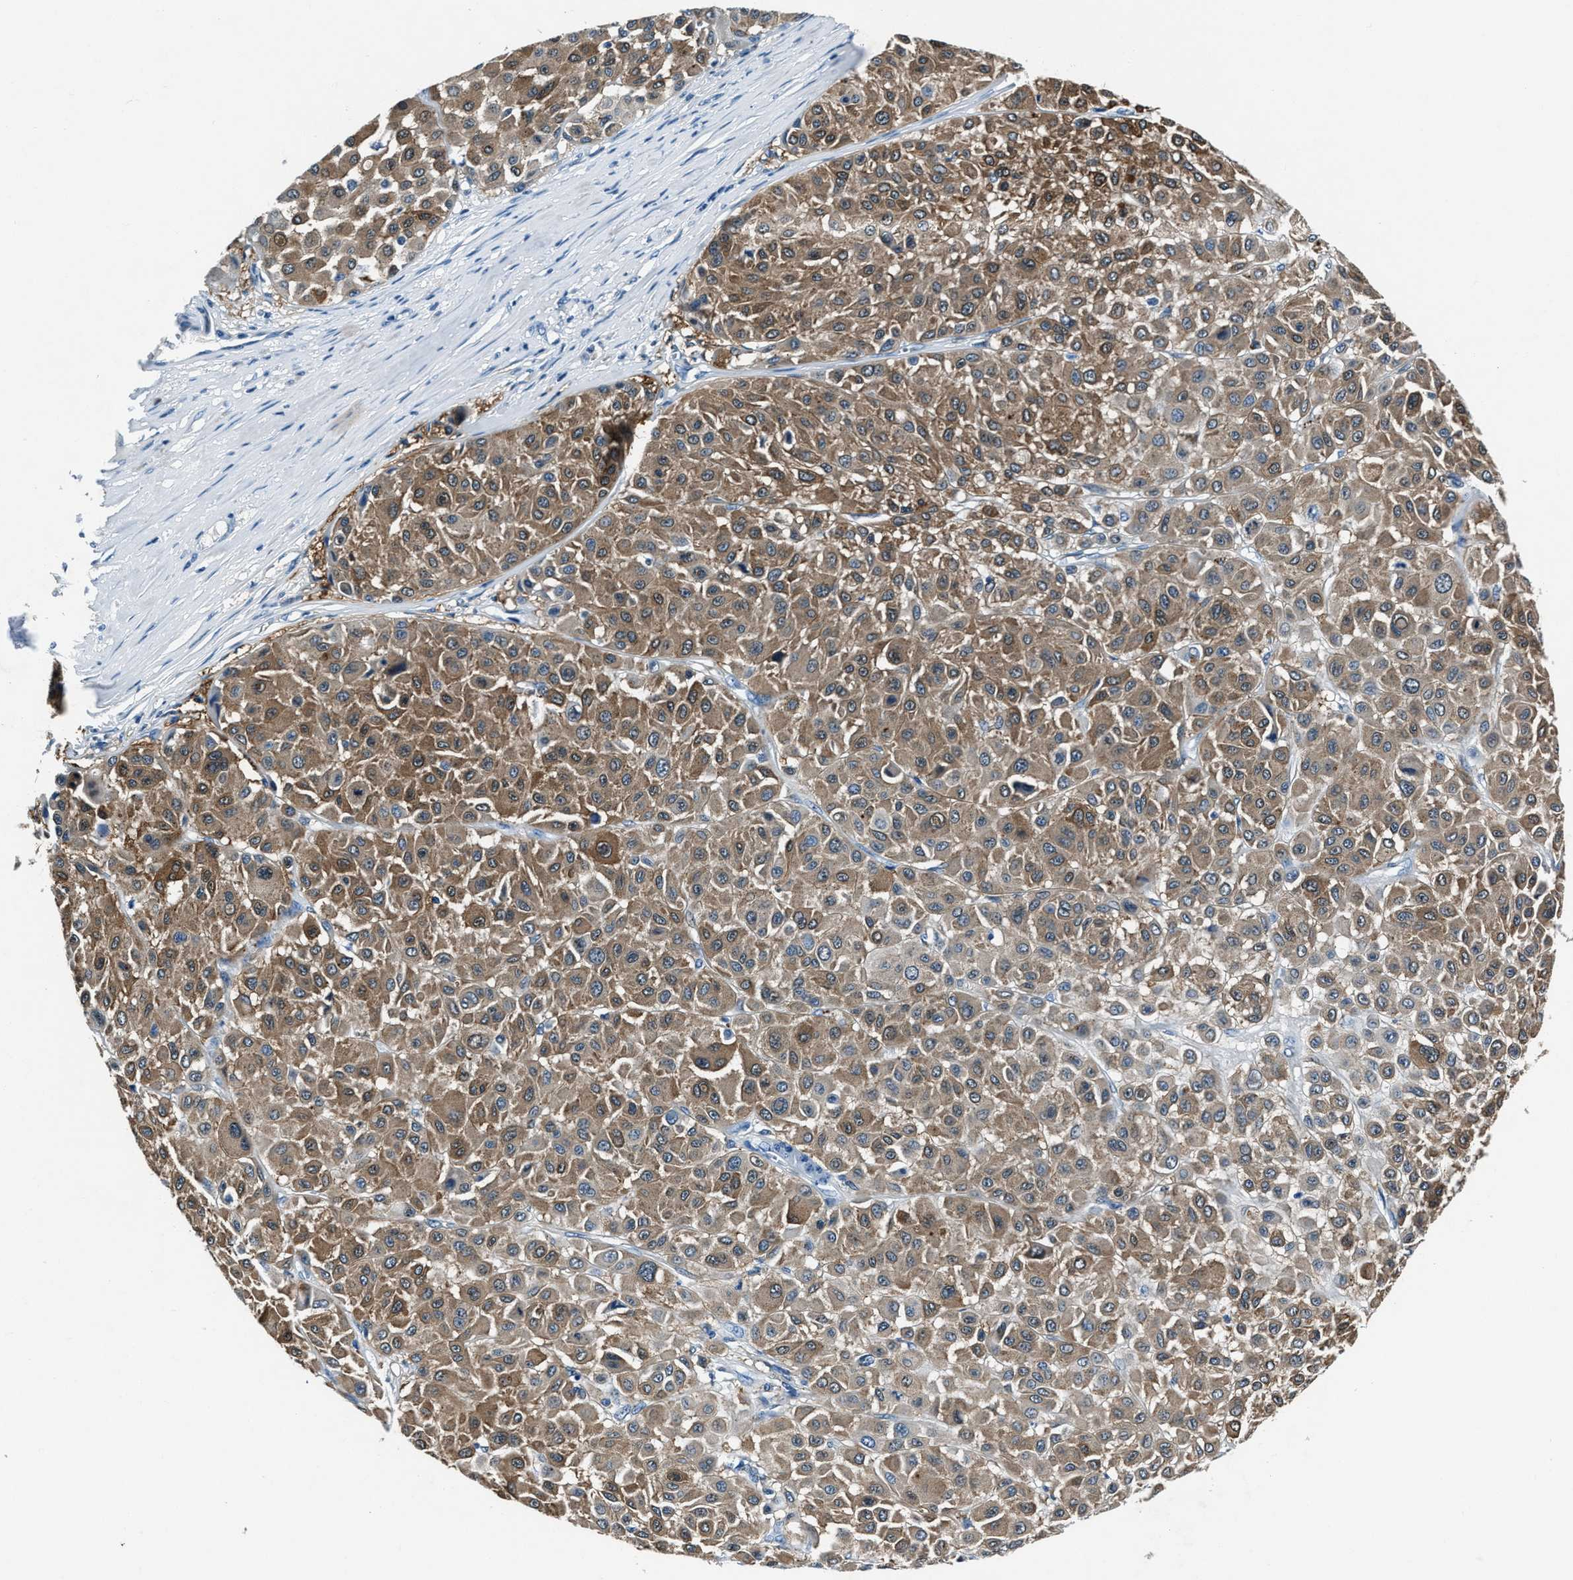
{"staining": {"intensity": "moderate", "quantity": ">75%", "location": "cytoplasmic/membranous"}, "tissue": "melanoma", "cell_type": "Tumor cells", "image_type": "cancer", "snomed": [{"axis": "morphology", "description": "Malignant melanoma, Metastatic site"}, {"axis": "topography", "description": "Soft tissue"}], "caption": "Immunohistochemistry (IHC) micrograph of malignant melanoma (metastatic site) stained for a protein (brown), which displays medium levels of moderate cytoplasmic/membranous positivity in approximately >75% of tumor cells.", "gene": "PTPDC1", "patient": {"sex": "male", "age": 41}}